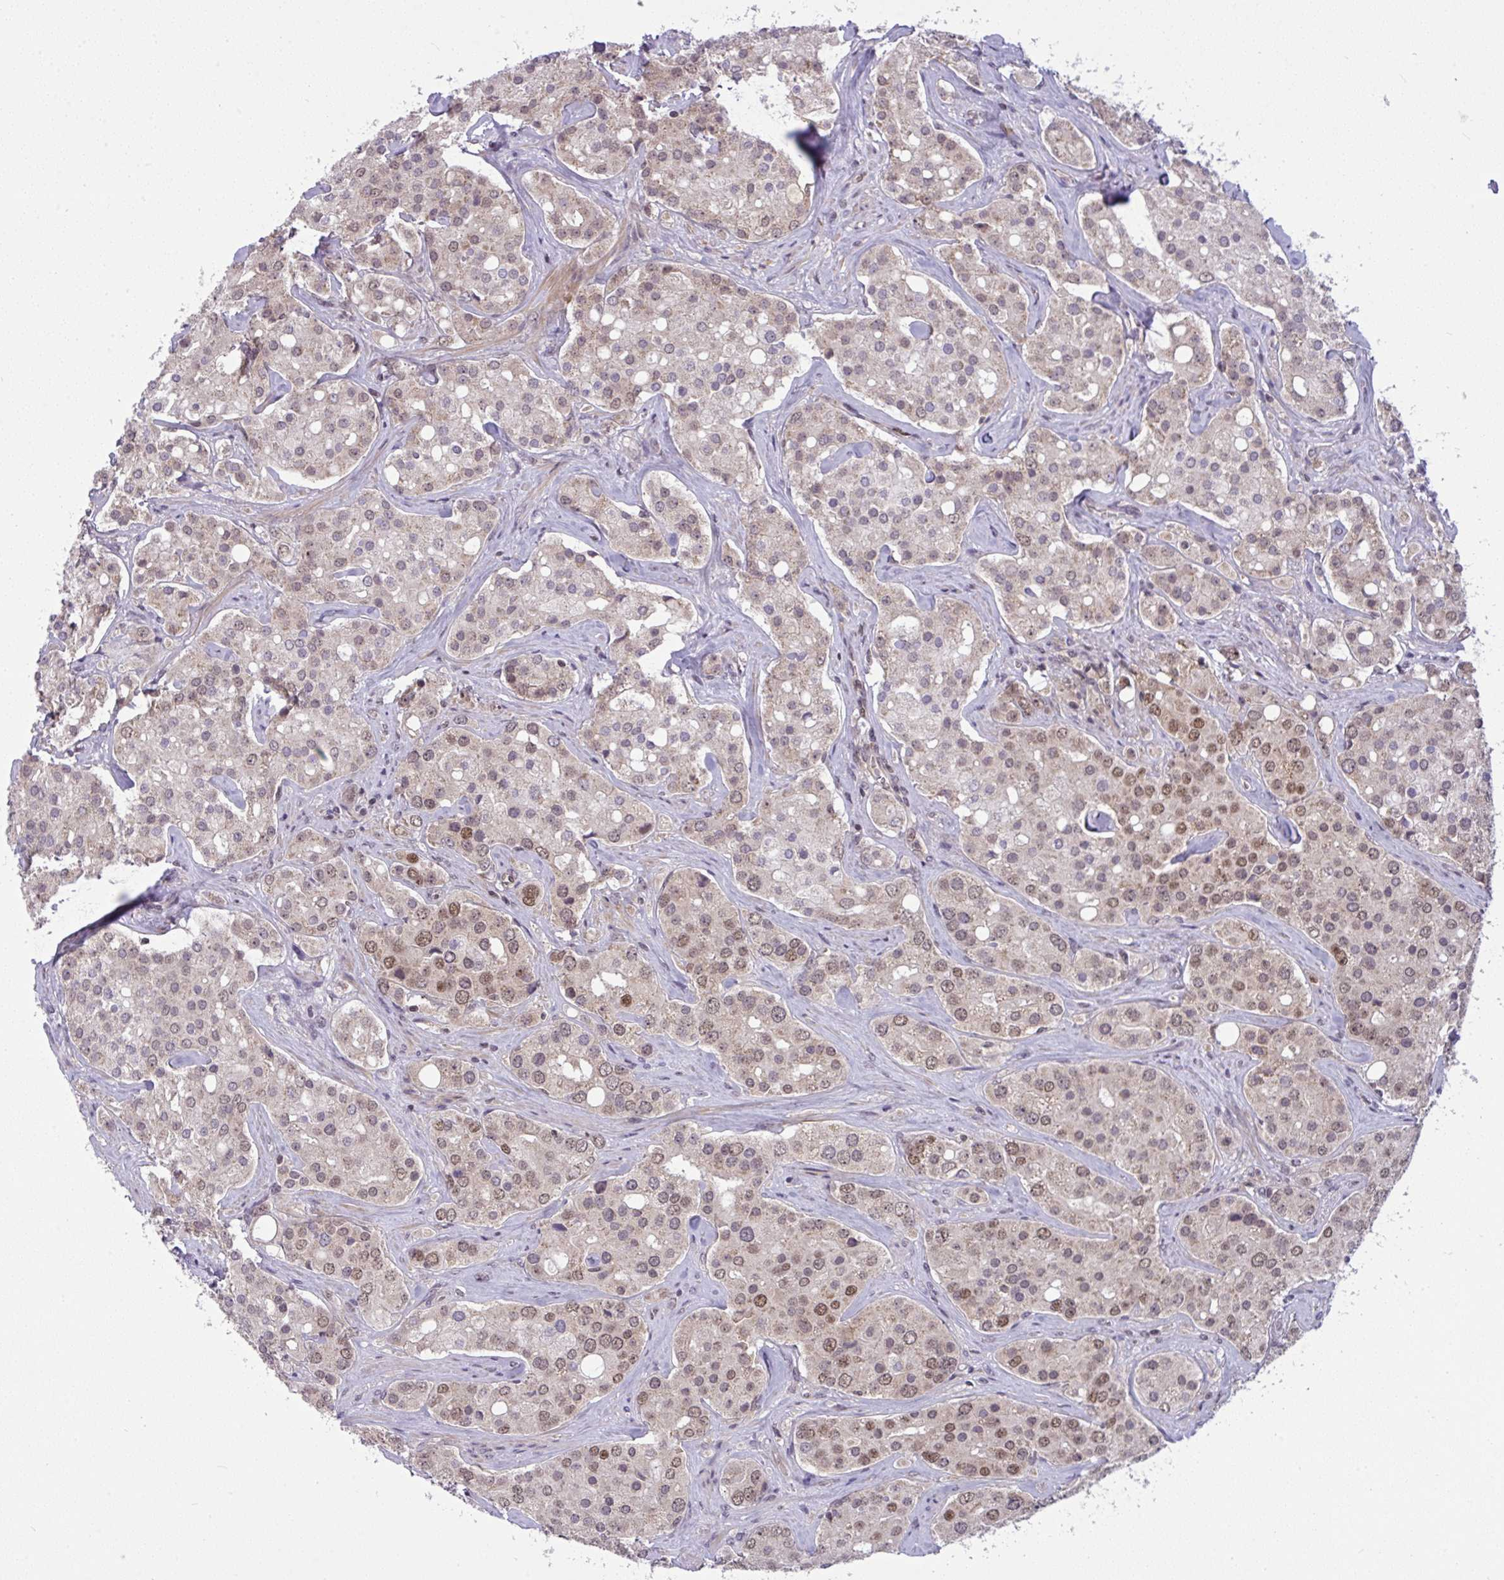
{"staining": {"intensity": "moderate", "quantity": "25%-75%", "location": "nuclear"}, "tissue": "prostate cancer", "cell_type": "Tumor cells", "image_type": "cancer", "snomed": [{"axis": "morphology", "description": "Adenocarcinoma, High grade"}, {"axis": "topography", "description": "Prostate"}], "caption": "An image showing moderate nuclear staining in approximately 25%-75% of tumor cells in prostate high-grade adenocarcinoma, as visualized by brown immunohistochemical staining.", "gene": "KLF2", "patient": {"sex": "male", "age": 67}}